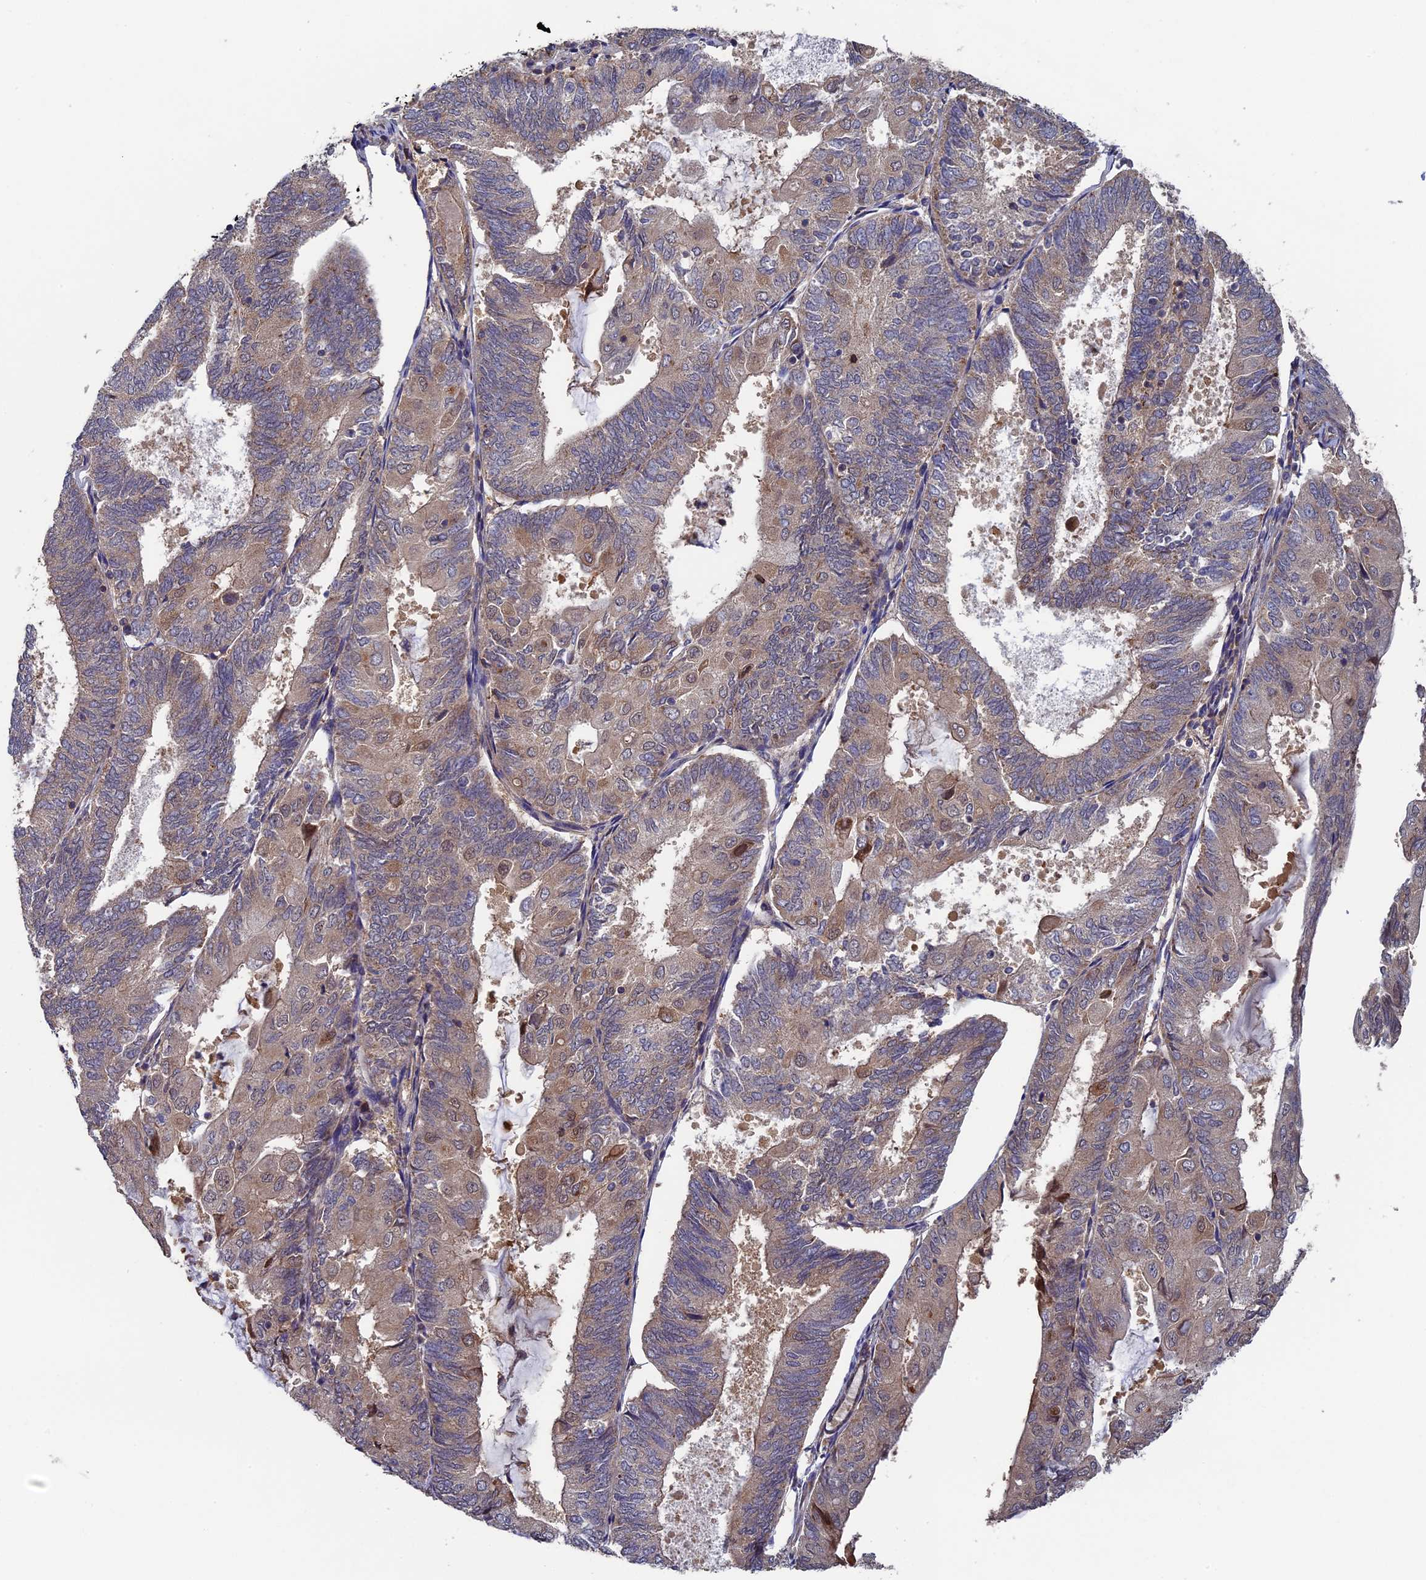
{"staining": {"intensity": "weak", "quantity": "25%-75%", "location": "cytoplasmic/membranous"}, "tissue": "endometrial cancer", "cell_type": "Tumor cells", "image_type": "cancer", "snomed": [{"axis": "morphology", "description": "Adenocarcinoma, NOS"}, {"axis": "topography", "description": "Endometrium"}], "caption": "High-magnification brightfield microscopy of endometrial adenocarcinoma stained with DAB (brown) and counterstained with hematoxylin (blue). tumor cells exhibit weak cytoplasmic/membranous staining is present in about25%-75% of cells.", "gene": "LCMT1", "patient": {"sex": "female", "age": 81}}